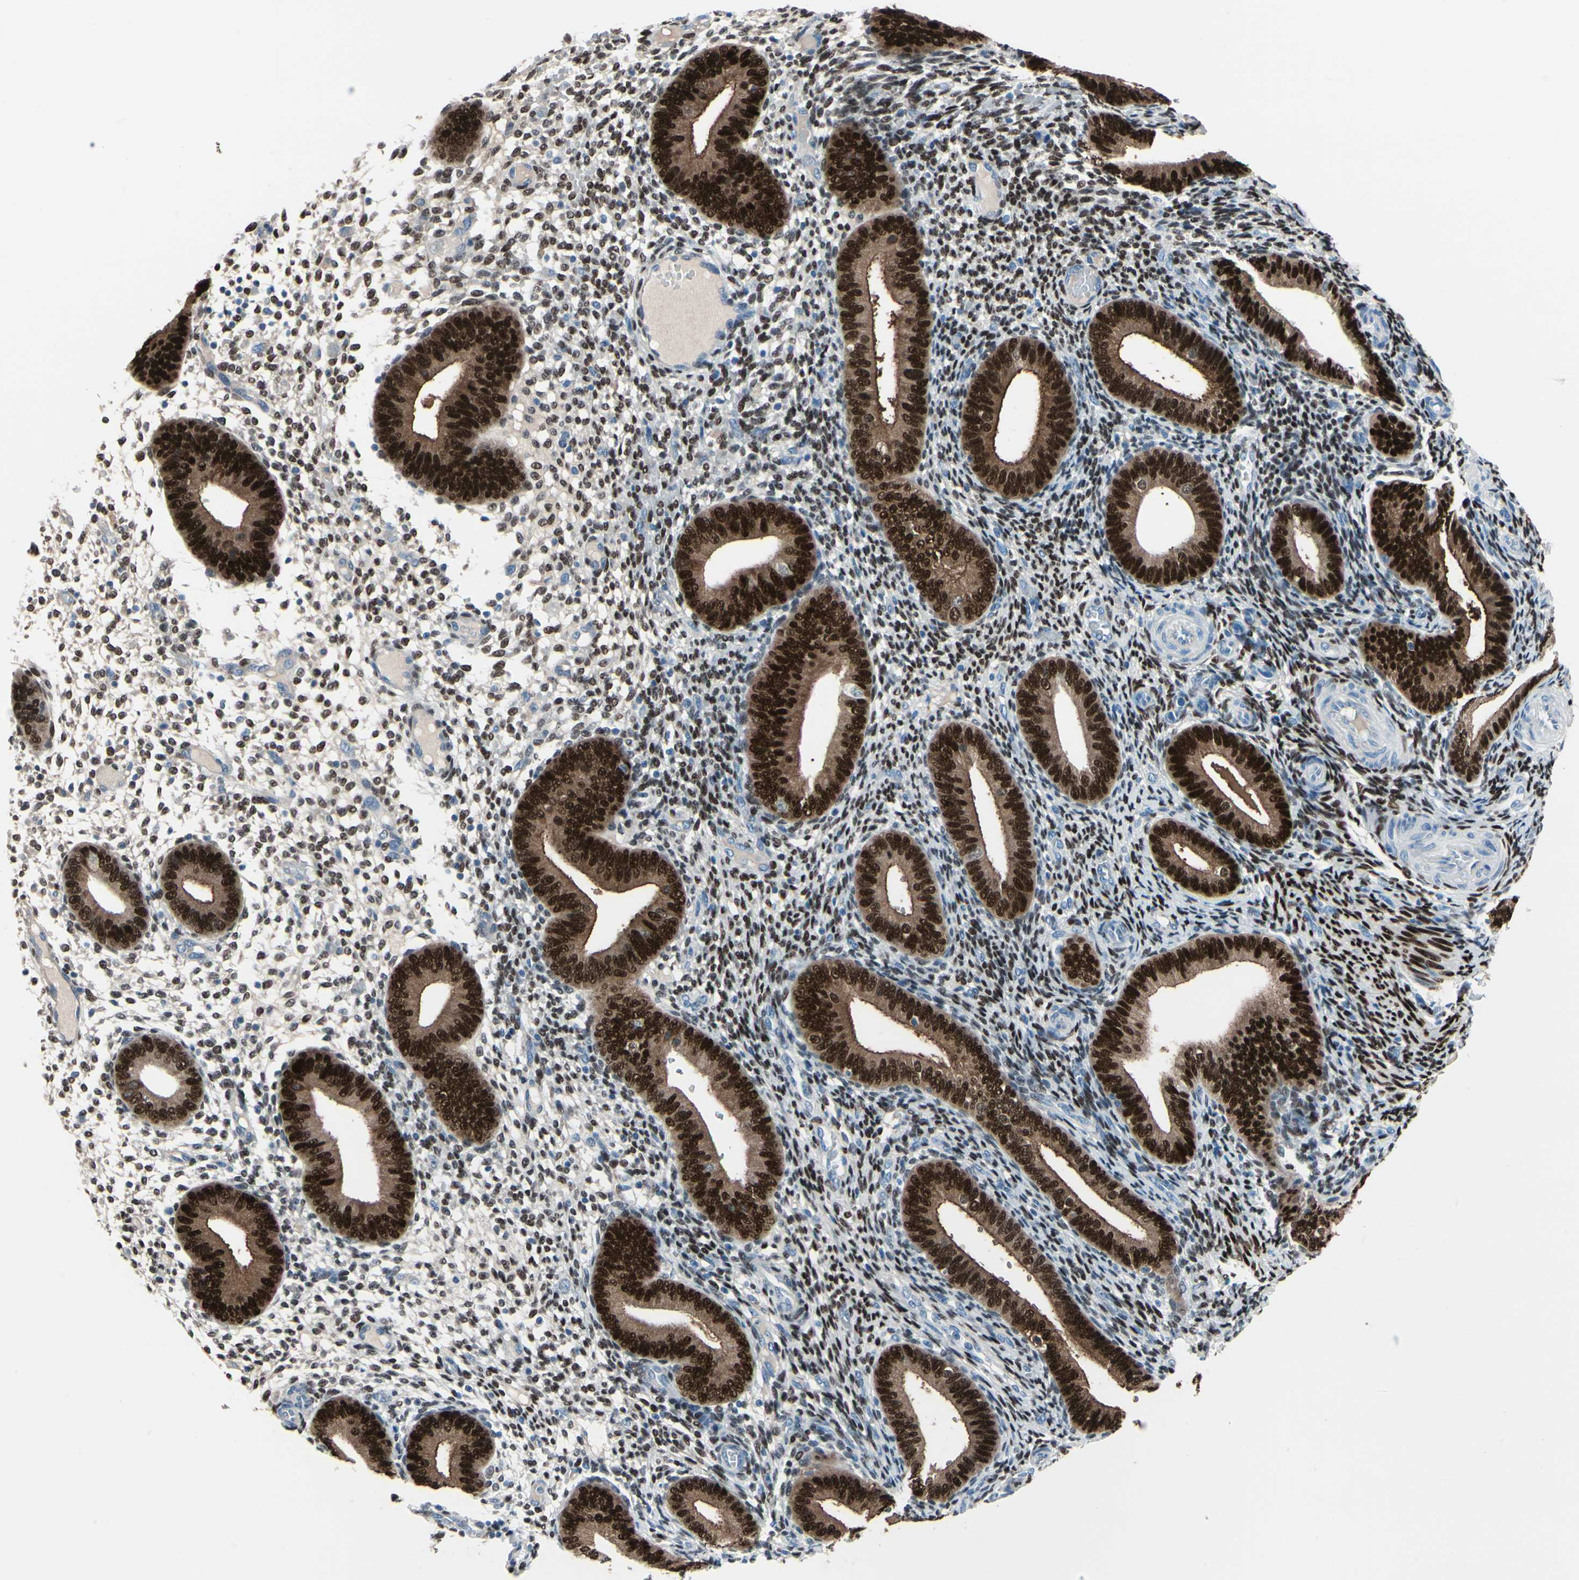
{"staining": {"intensity": "moderate", "quantity": ">75%", "location": "nuclear"}, "tissue": "endometrium", "cell_type": "Cells in endometrial stroma", "image_type": "normal", "snomed": [{"axis": "morphology", "description": "Normal tissue, NOS"}, {"axis": "topography", "description": "Endometrium"}], "caption": "Immunohistochemical staining of unremarkable human endometrium exhibits >75% levels of moderate nuclear protein expression in about >75% of cells in endometrial stroma.", "gene": "PGR", "patient": {"sex": "female", "age": 42}}